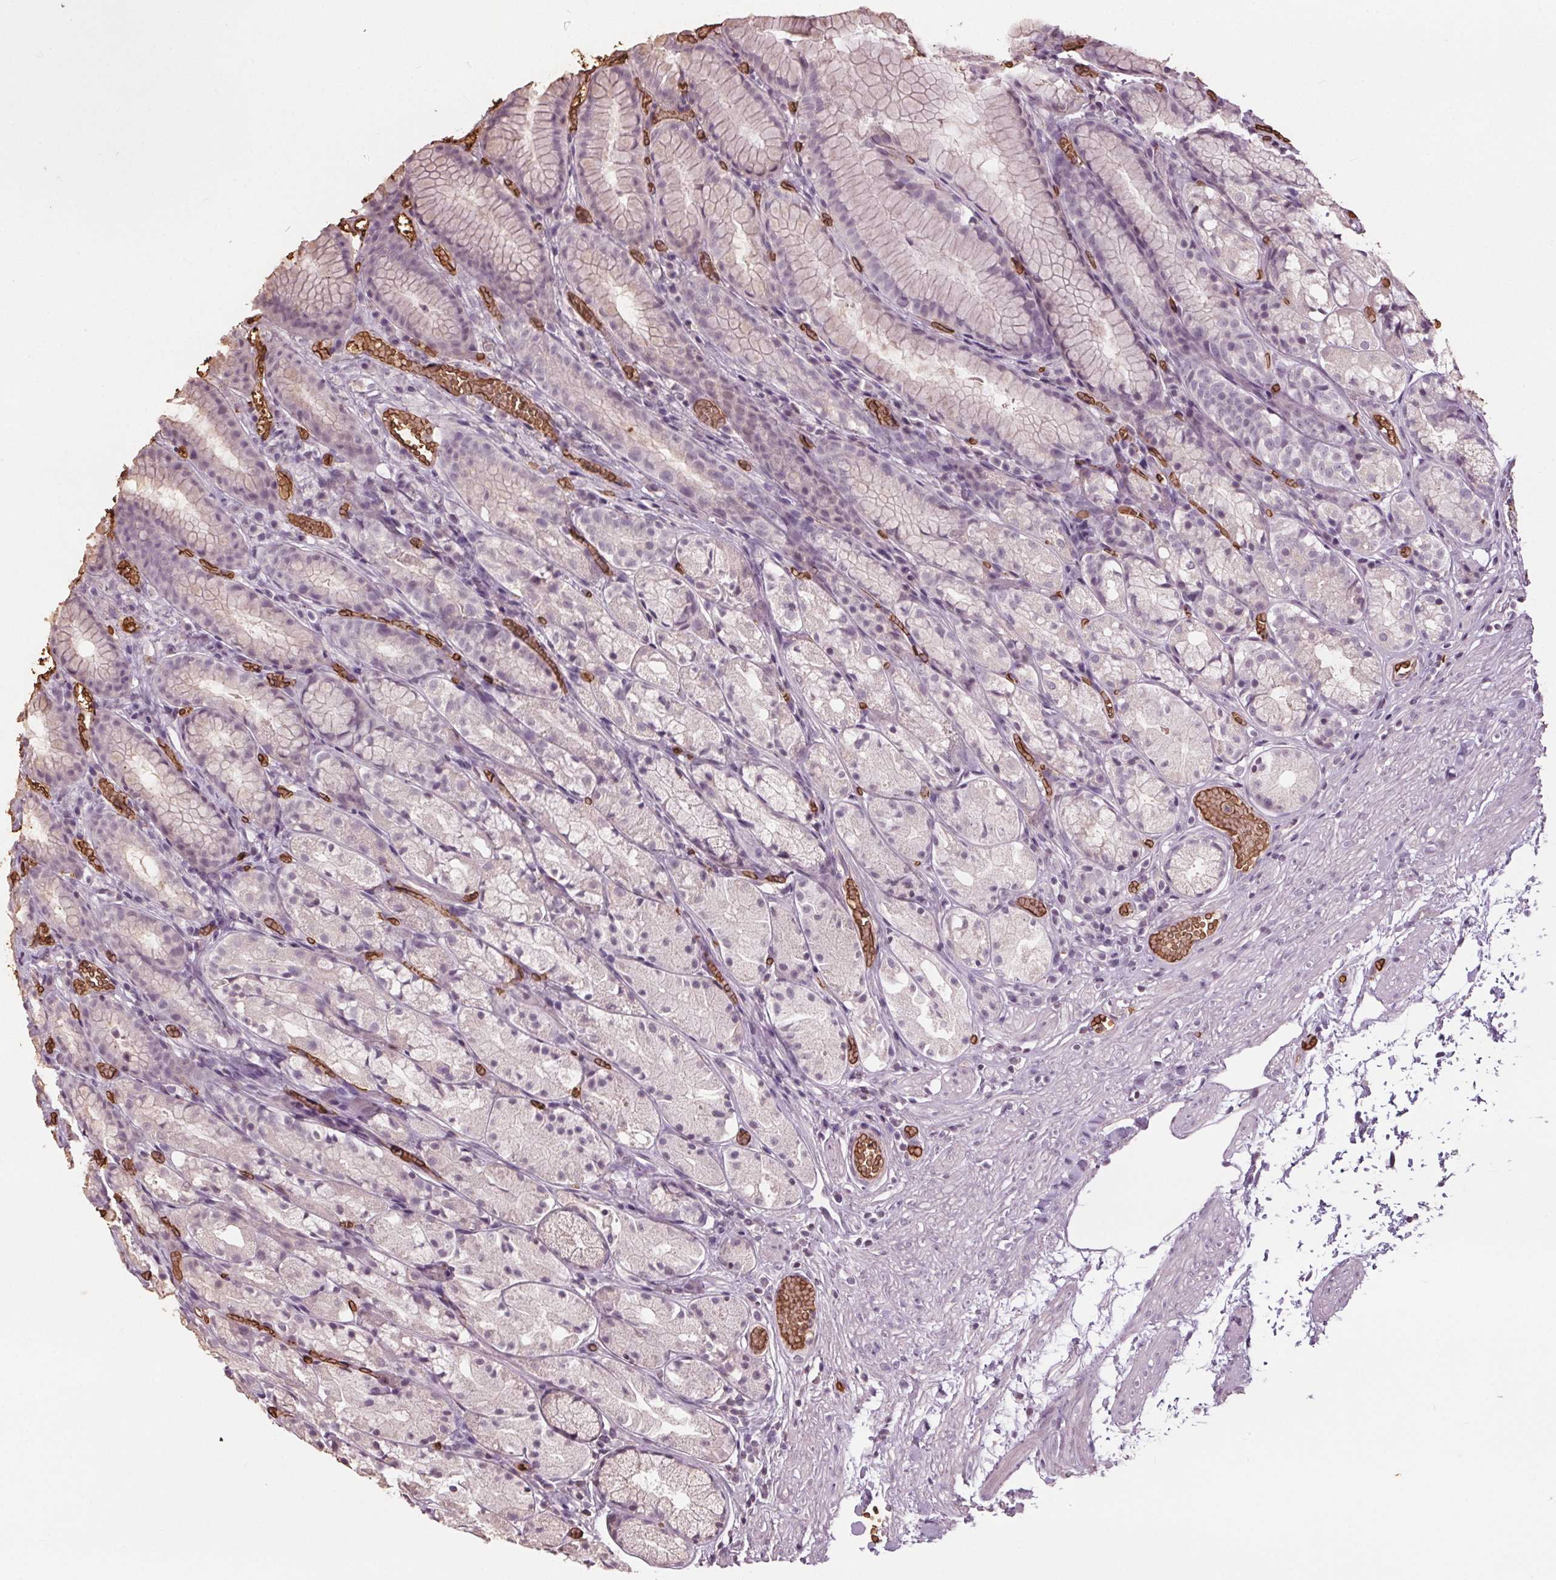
{"staining": {"intensity": "negative", "quantity": "none", "location": "none"}, "tissue": "stomach", "cell_type": "Glandular cells", "image_type": "normal", "snomed": [{"axis": "morphology", "description": "Normal tissue, NOS"}, {"axis": "topography", "description": "Stomach"}], "caption": "Stomach was stained to show a protein in brown. There is no significant positivity in glandular cells. (DAB (3,3'-diaminobenzidine) IHC, high magnification).", "gene": "SLC4A1", "patient": {"sex": "male", "age": 70}}